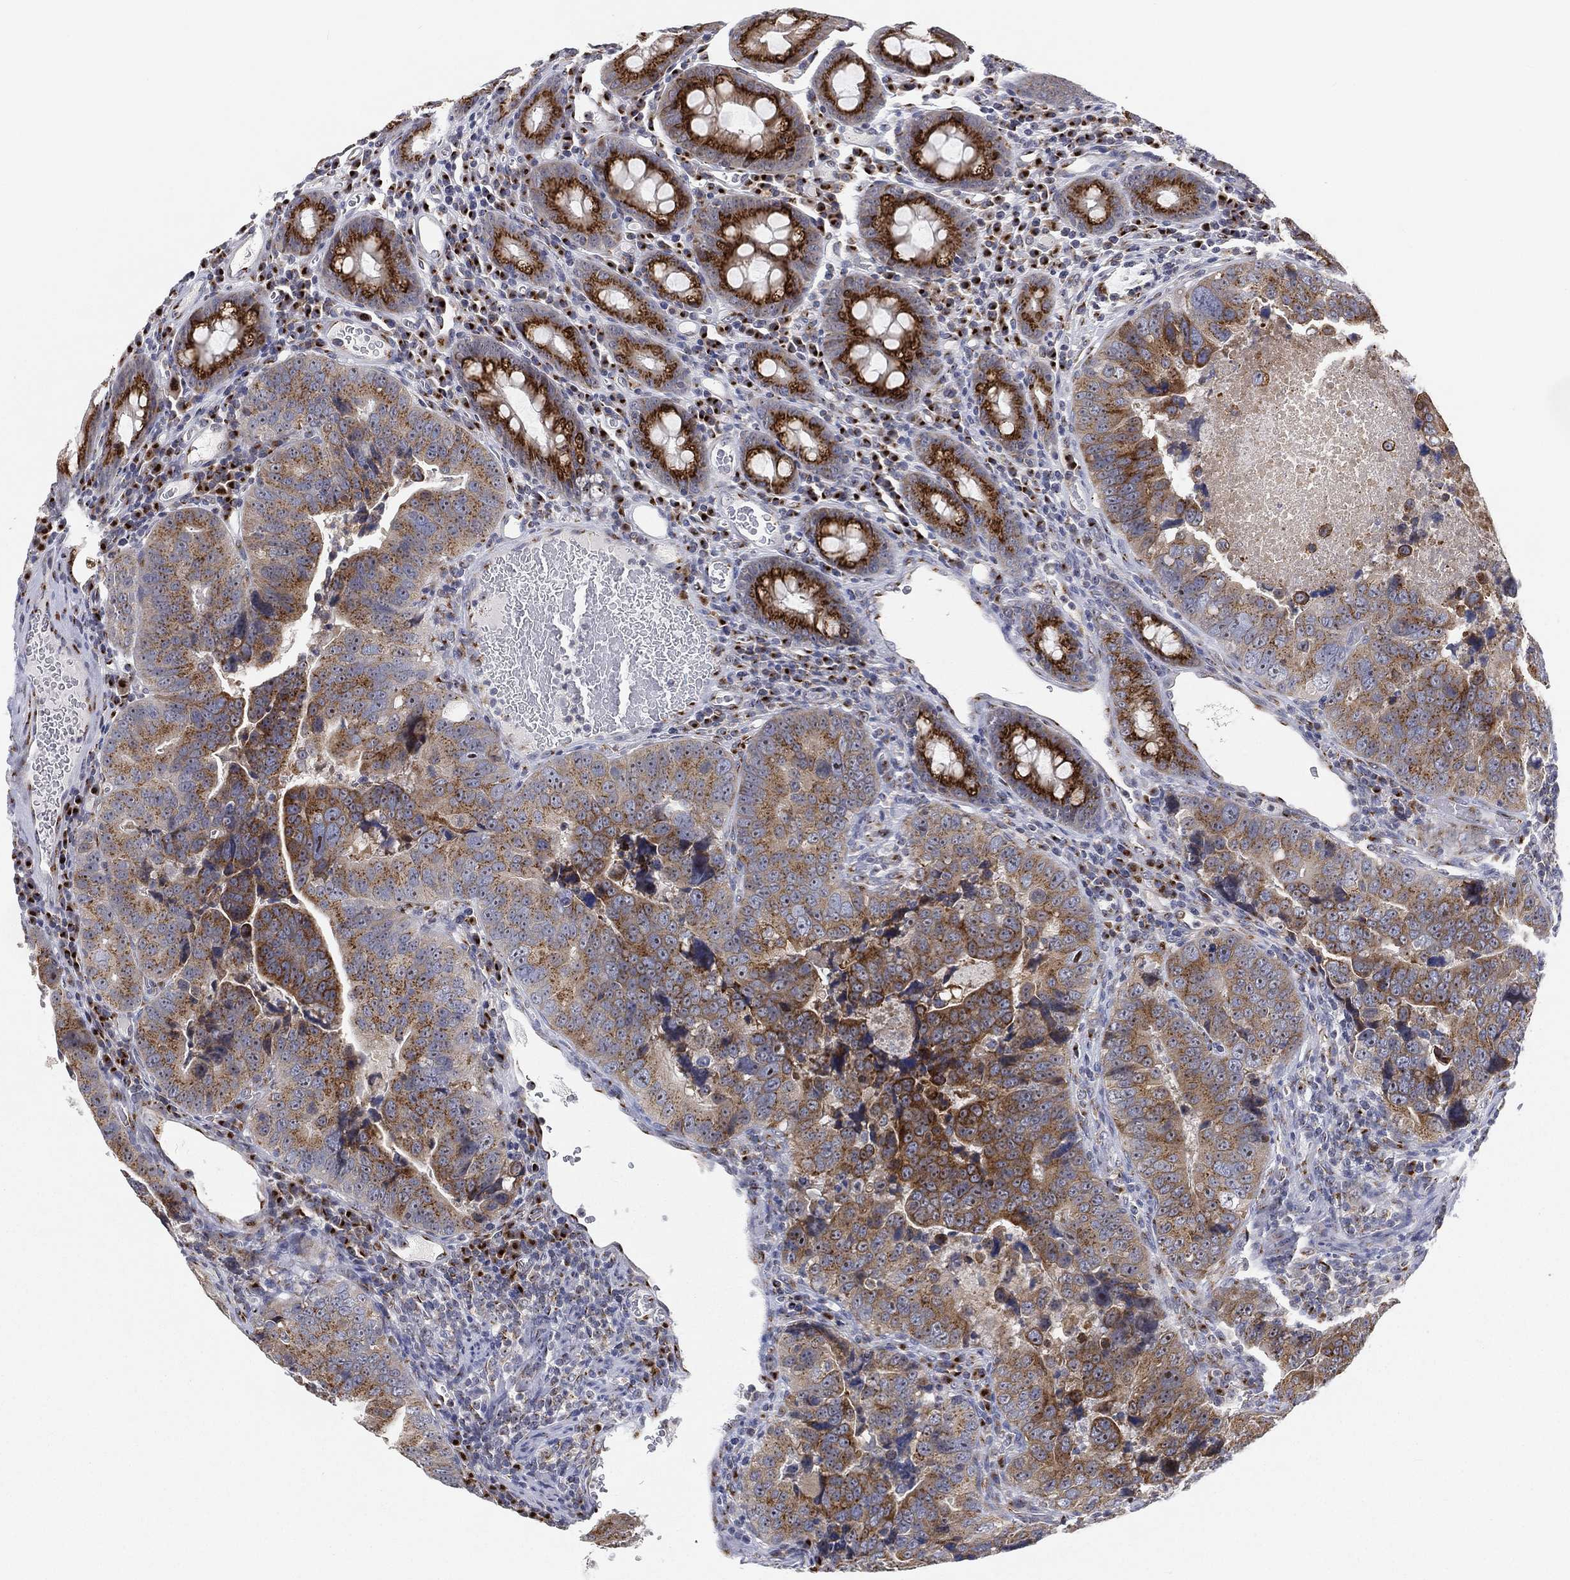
{"staining": {"intensity": "strong", "quantity": "25%-75%", "location": "cytoplasmic/membranous"}, "tissue": "colorectal cancer", "cell_type": "Tumor cells", "image_type": "cancer", "snomed": [{"axis": "morphology", "description": "Adenocarcinoma, NOS"}, {"axis": "topography", "description": "Colon"}], "caption": "DAB (3,3'-diaminobenzidine) immunohistochemical staining of adenocarcinoma (colorectal) demonstrates strong cytoplasmic/membranous protein positivity in approximately 25%-75% of tumor cells.", "gene": "TICAM1", "patient": {"sex": "female", "age": 72}}